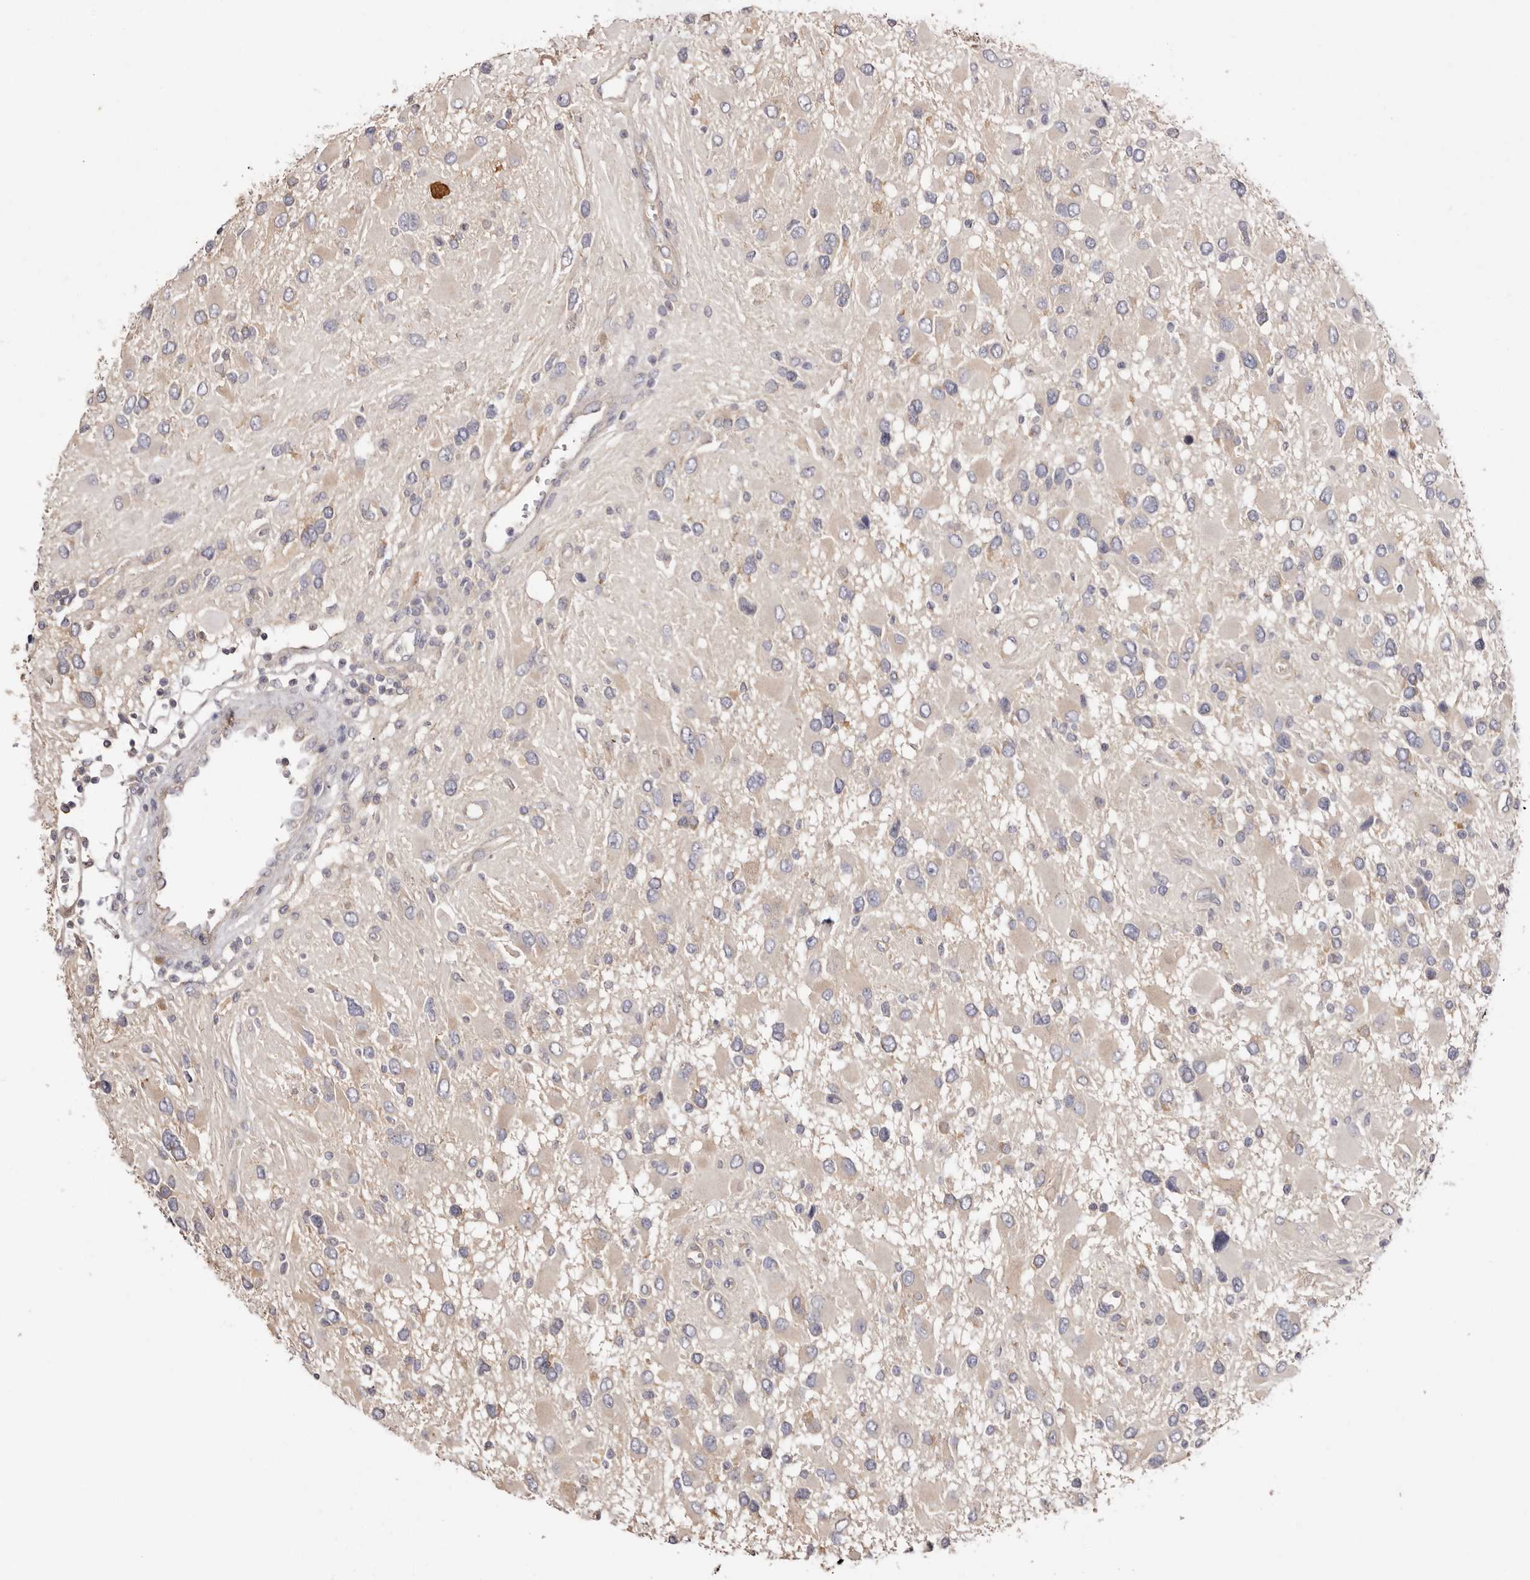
{"staining": {"intensity": "negative", "quantity": "none", "location": "none"}, "tissue": "glioma", "cell_type": "Tumor cells", "image_type": "cancer", "snomed": [{"axis": "morphology", "description": "Glioma, malignant, High grade"}, {"axis": "topography", "description": "Brain"}], "caption": "High magnification brightfield microscopy of glioma stained with DAB (3,3'-diaminobenzidine) (brown) and counterstained with hematoxylin (blue): tumor cells show no significant expression.", "gene": "FAM167B", "patient": {"sex": "male", "age": 53}}